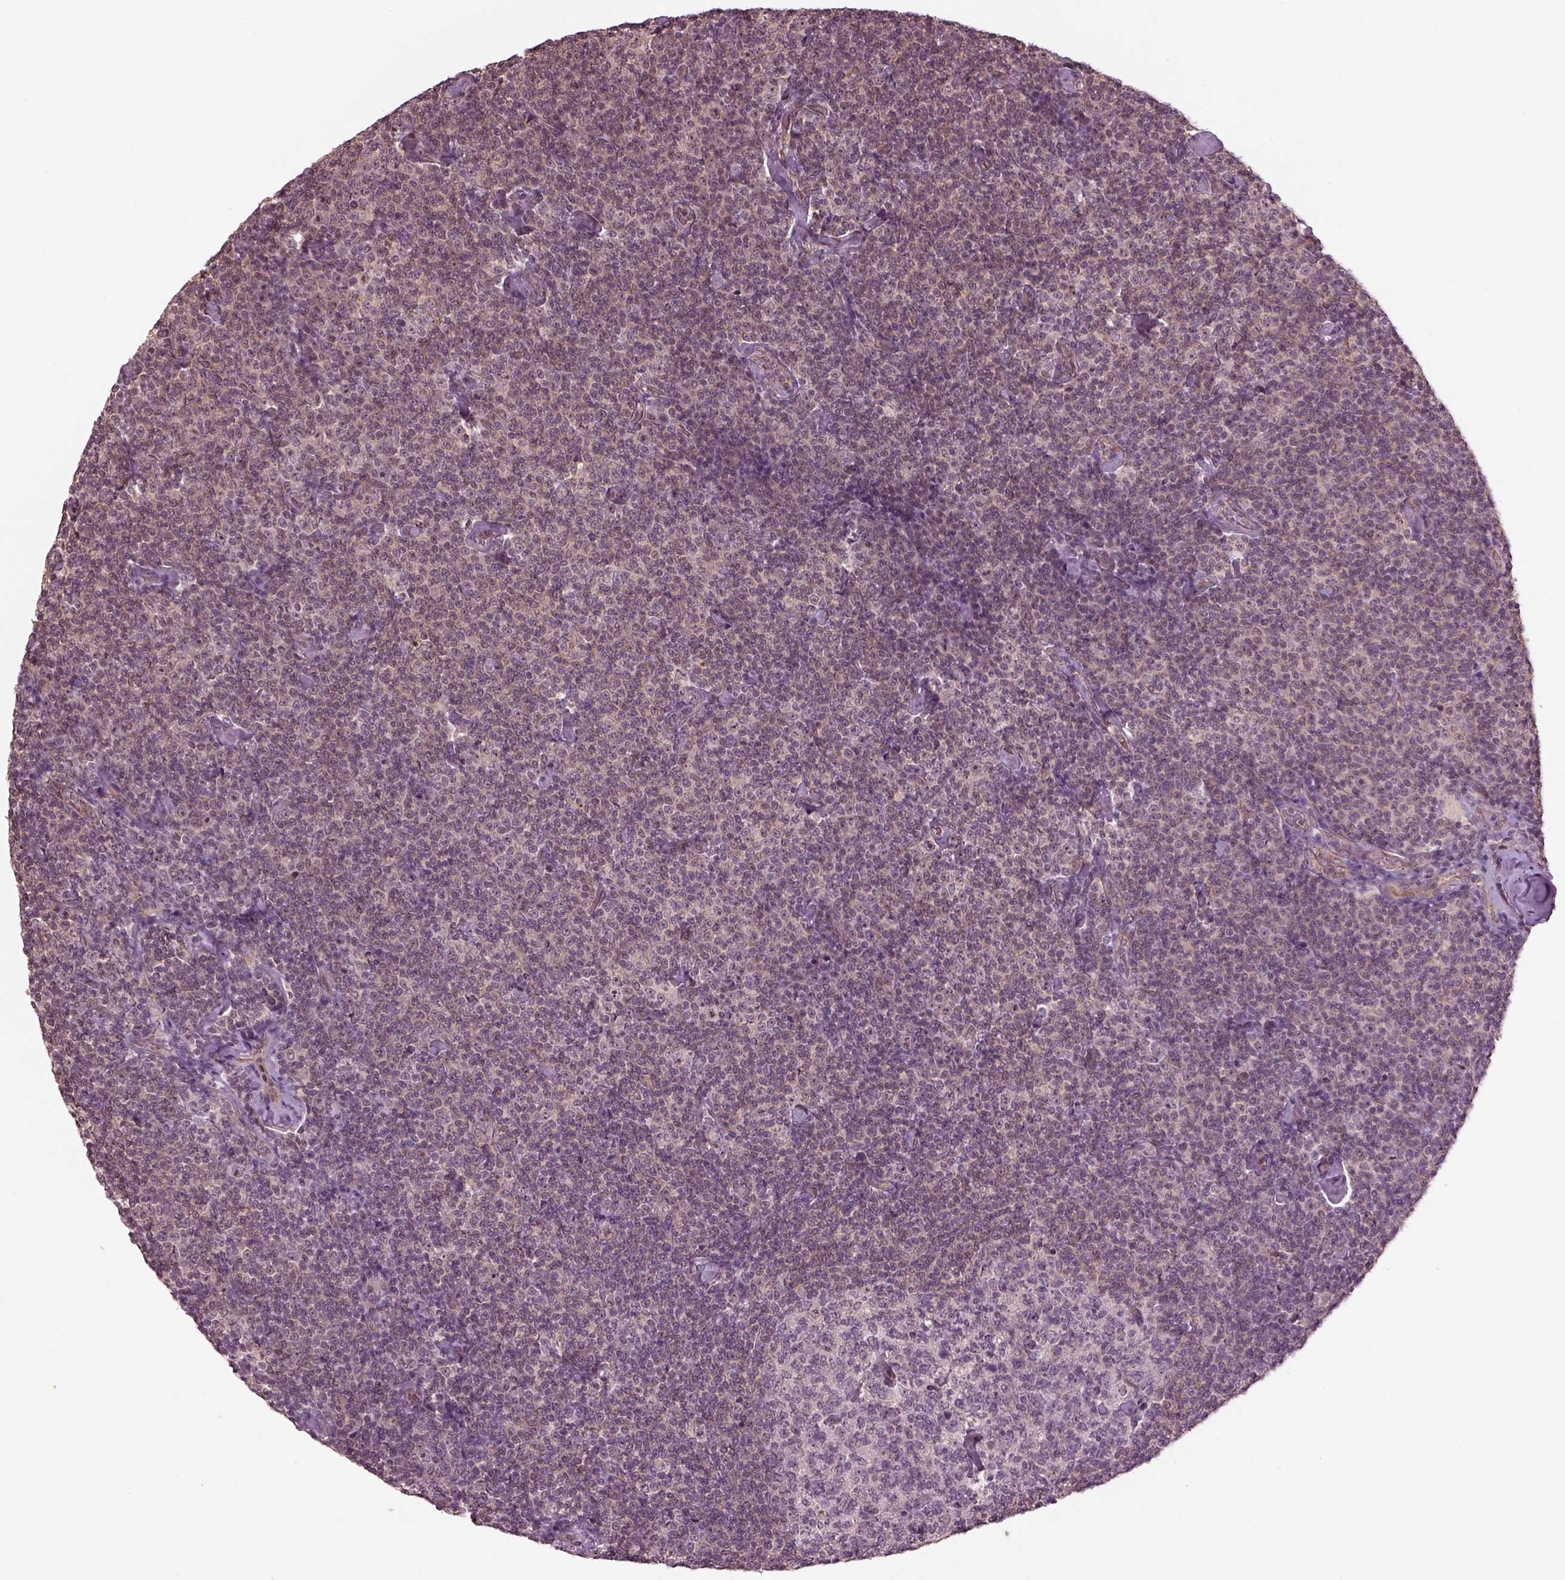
{"staining": {"intensity": "moderate", "quantity": "<25%", "location": "nuclear"}, "tissue": "lymphoma", "cell_type": "Tumor cells", "image_type": "cancer", "snomed": [{"axis": "morphology", "description": "Malignant lymphoma, non-Hodgkin's type, Low grade"}, {"axis": "topography", "description": "Lymph node"}], "caption": "Lymphoma stained with a protein marker displays moderate staining in tumor cells.", "gene": "GNRH1", "patient": {"sex": "male", "age": 81}}